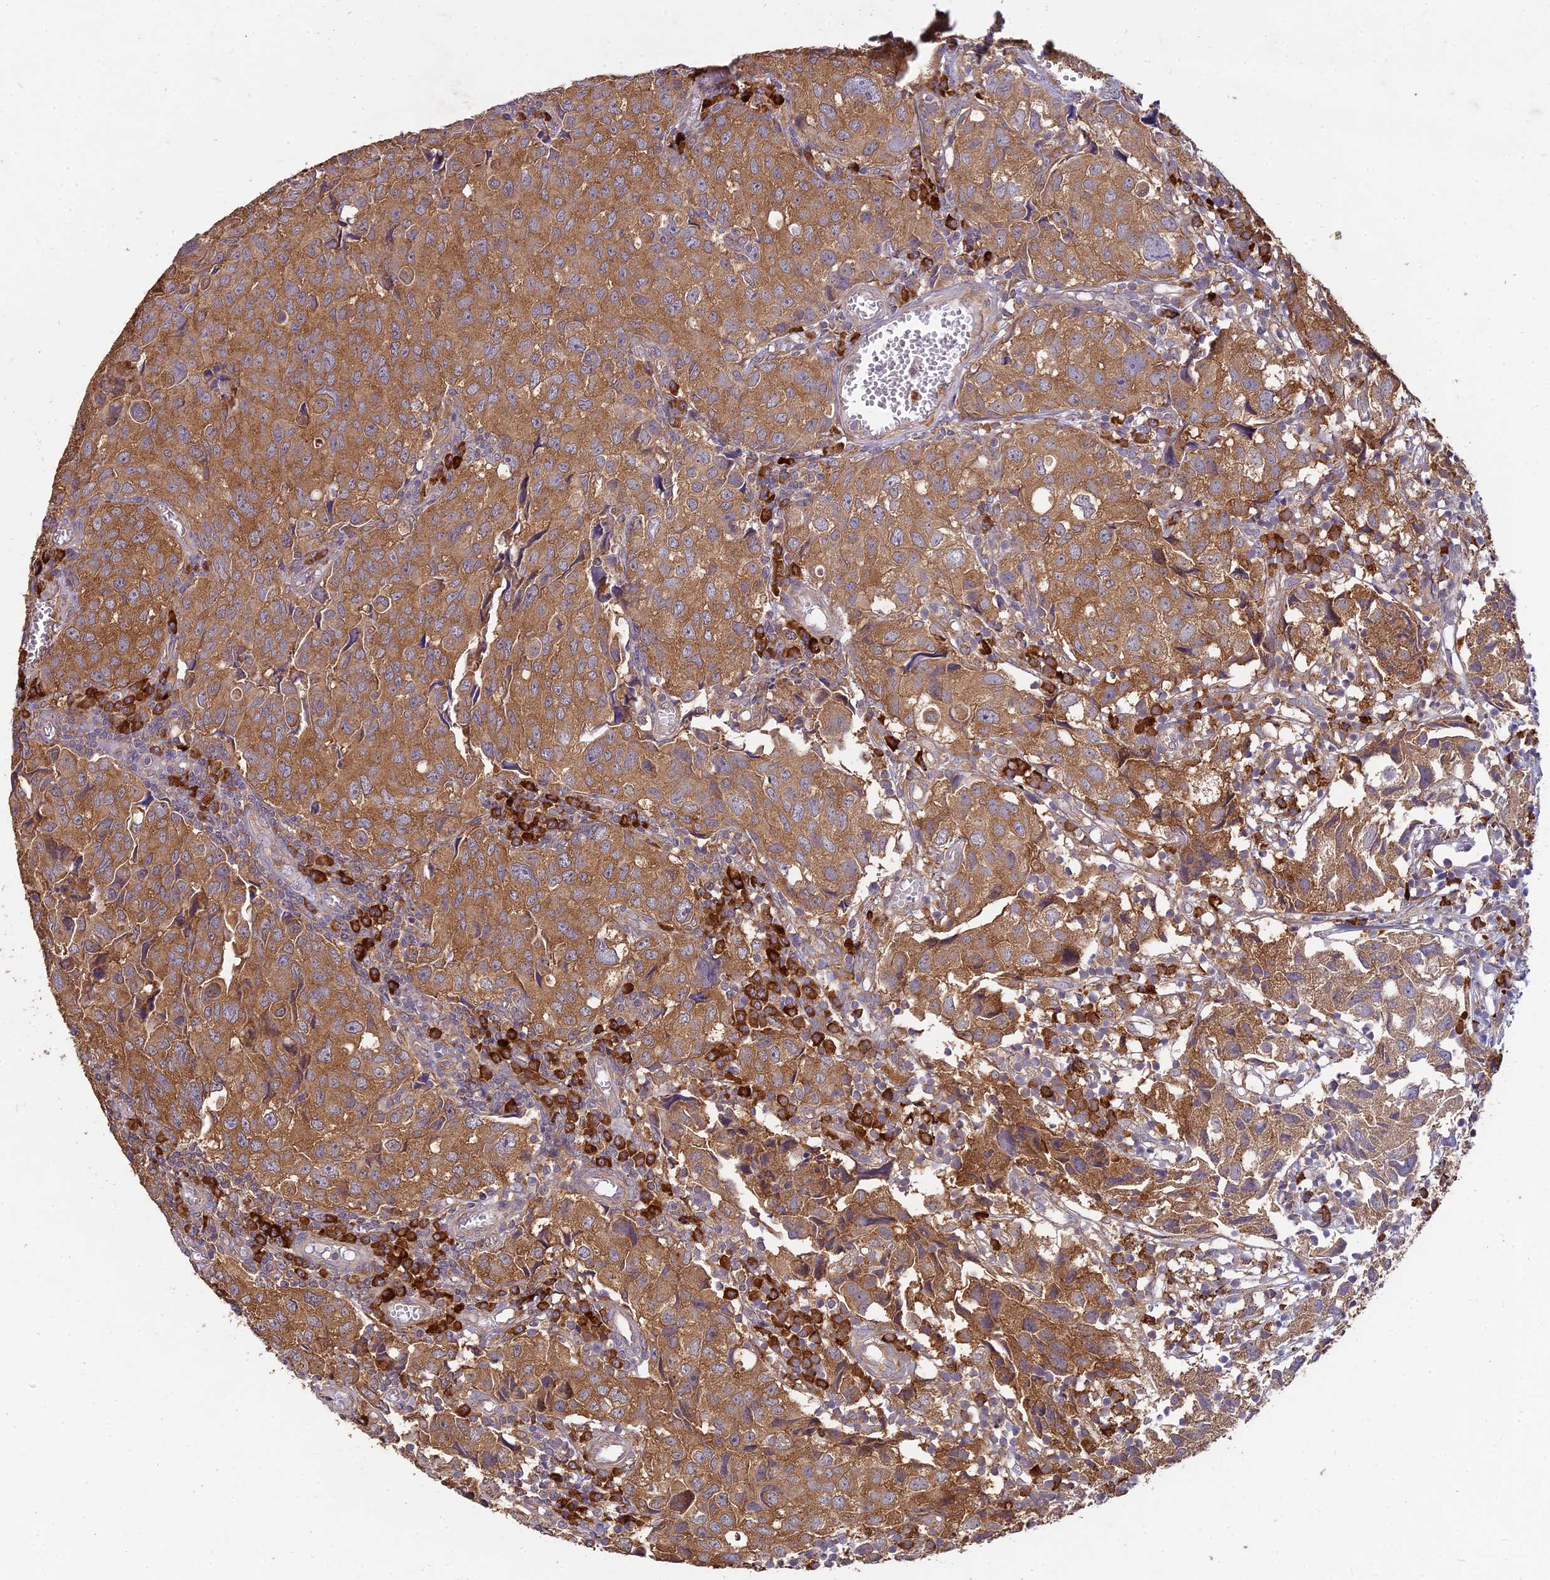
{"staining": {"intensity": "moderate", "quantity": ">75%", "location": "cytoplasmic/membranous"}, "tissue": "urothelial cancer", "cell_type": "Tumor cells", "image_type": "cancer", "snomed": [{"axis": "morphology", "description": "Urothelial carcinoma, High grade"}, {"axis": "topography", "description": "Urinary bladder"}], "caption": "A micrograph of high-grade urothelial carcinoma stained for a protein exhibits moderate cytoplasmic/membranous brown staining in tumor cells. Immunohistochemistry stains the protein of interest in brown and the nuclei are stained blue.", "gene": "NXNL2", "patient": {"sex": "female", "age": 75}}